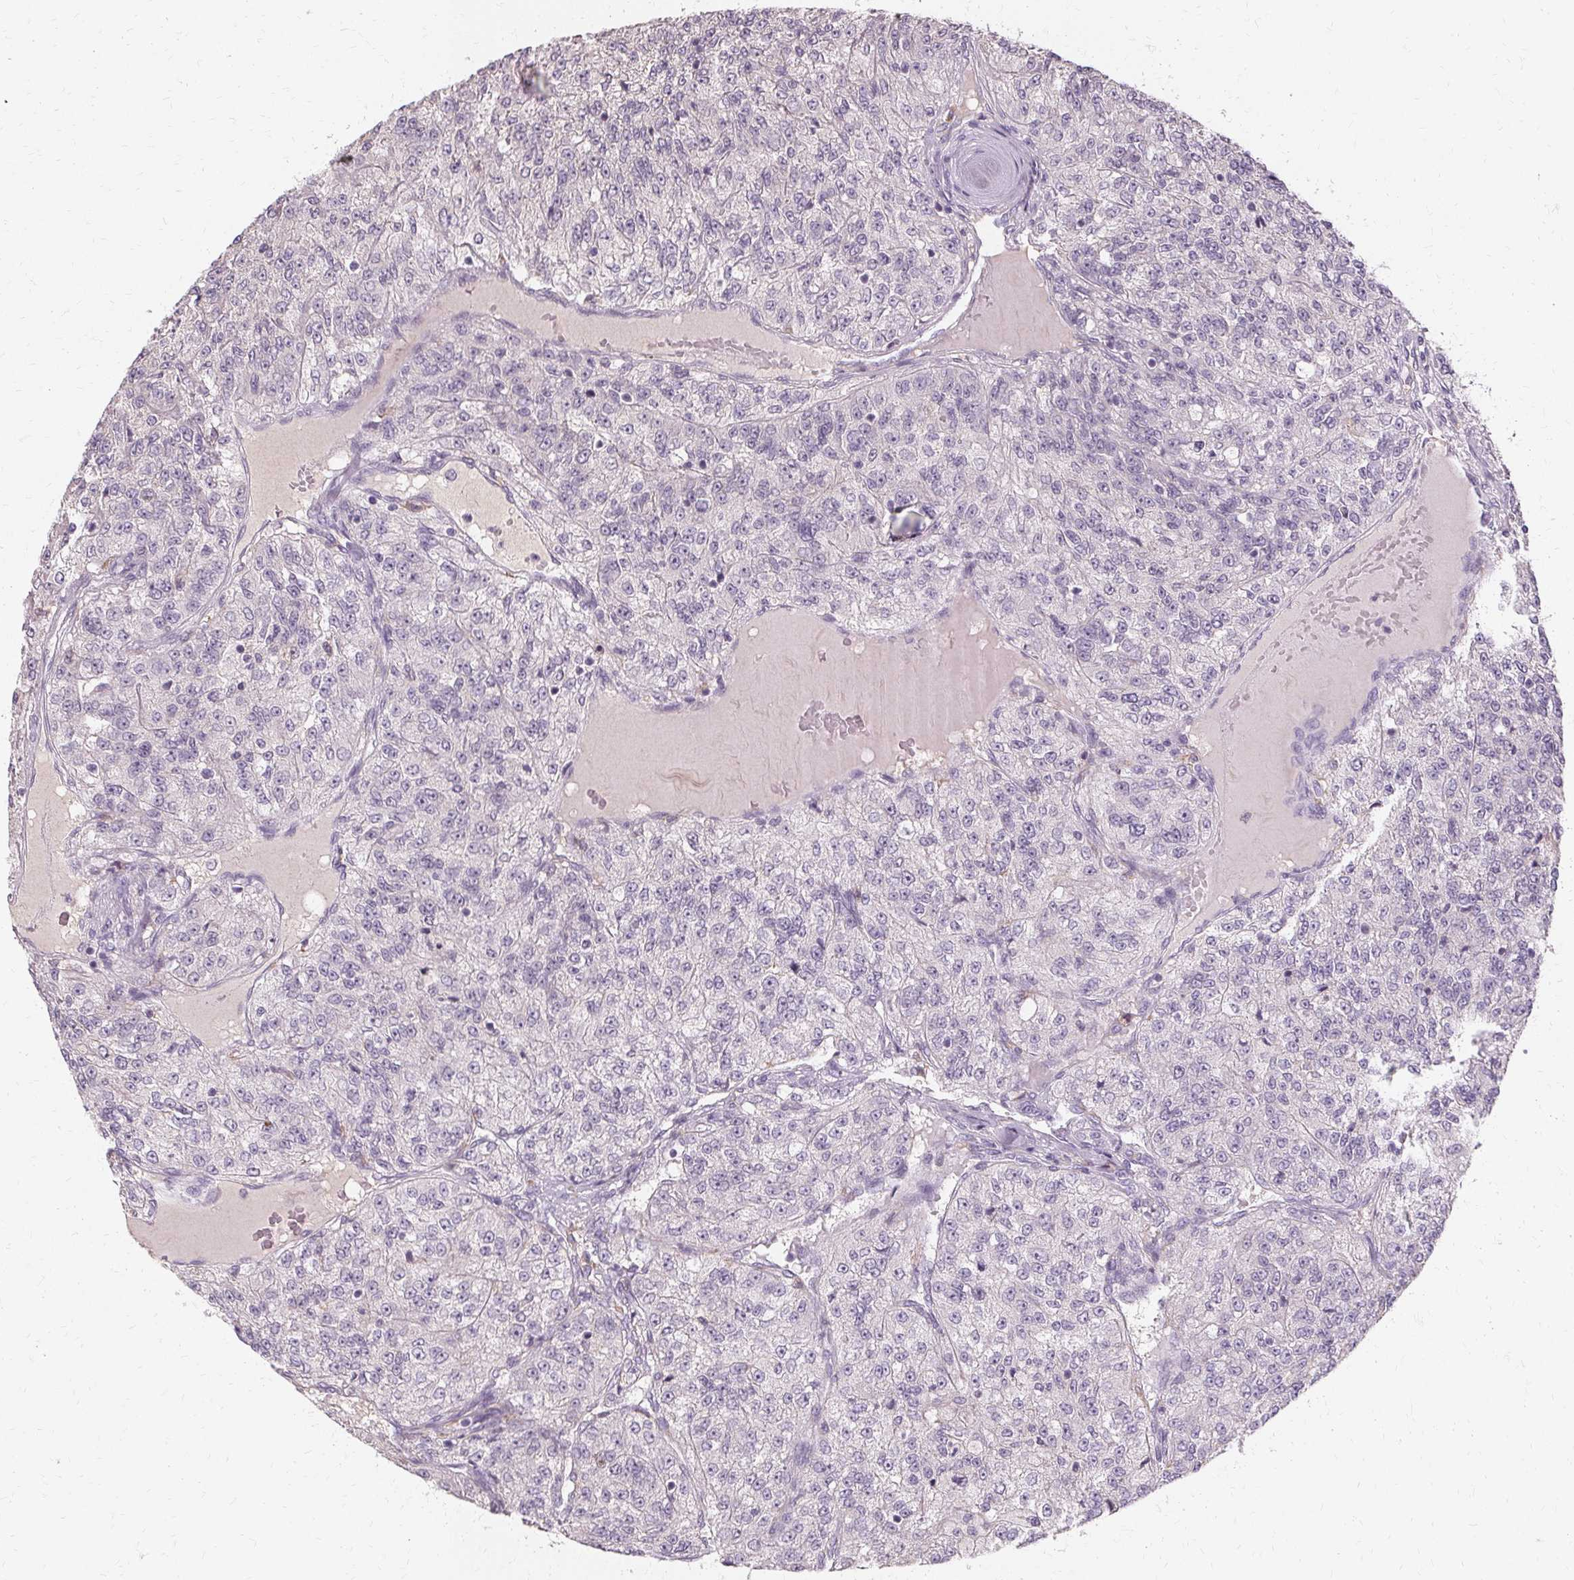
{"staining": {"intensity": "negative", "quantity": "none", "location": "none"}, "tissue": "renal cancer", "cell_type": "Tumor cells", "image_type": "cancer", "snomed": [{"axis": "morphology", "description": "Adenocarcinoma, NOS"}, {"axis": "topography", "description": "Kidney"}], "caption": "Tumor cells are negative for protein expression in human renal cancer (adenocarcinoma).", "gene": "IFNGR1", "patient": {"sex": "female", "age": 63}}